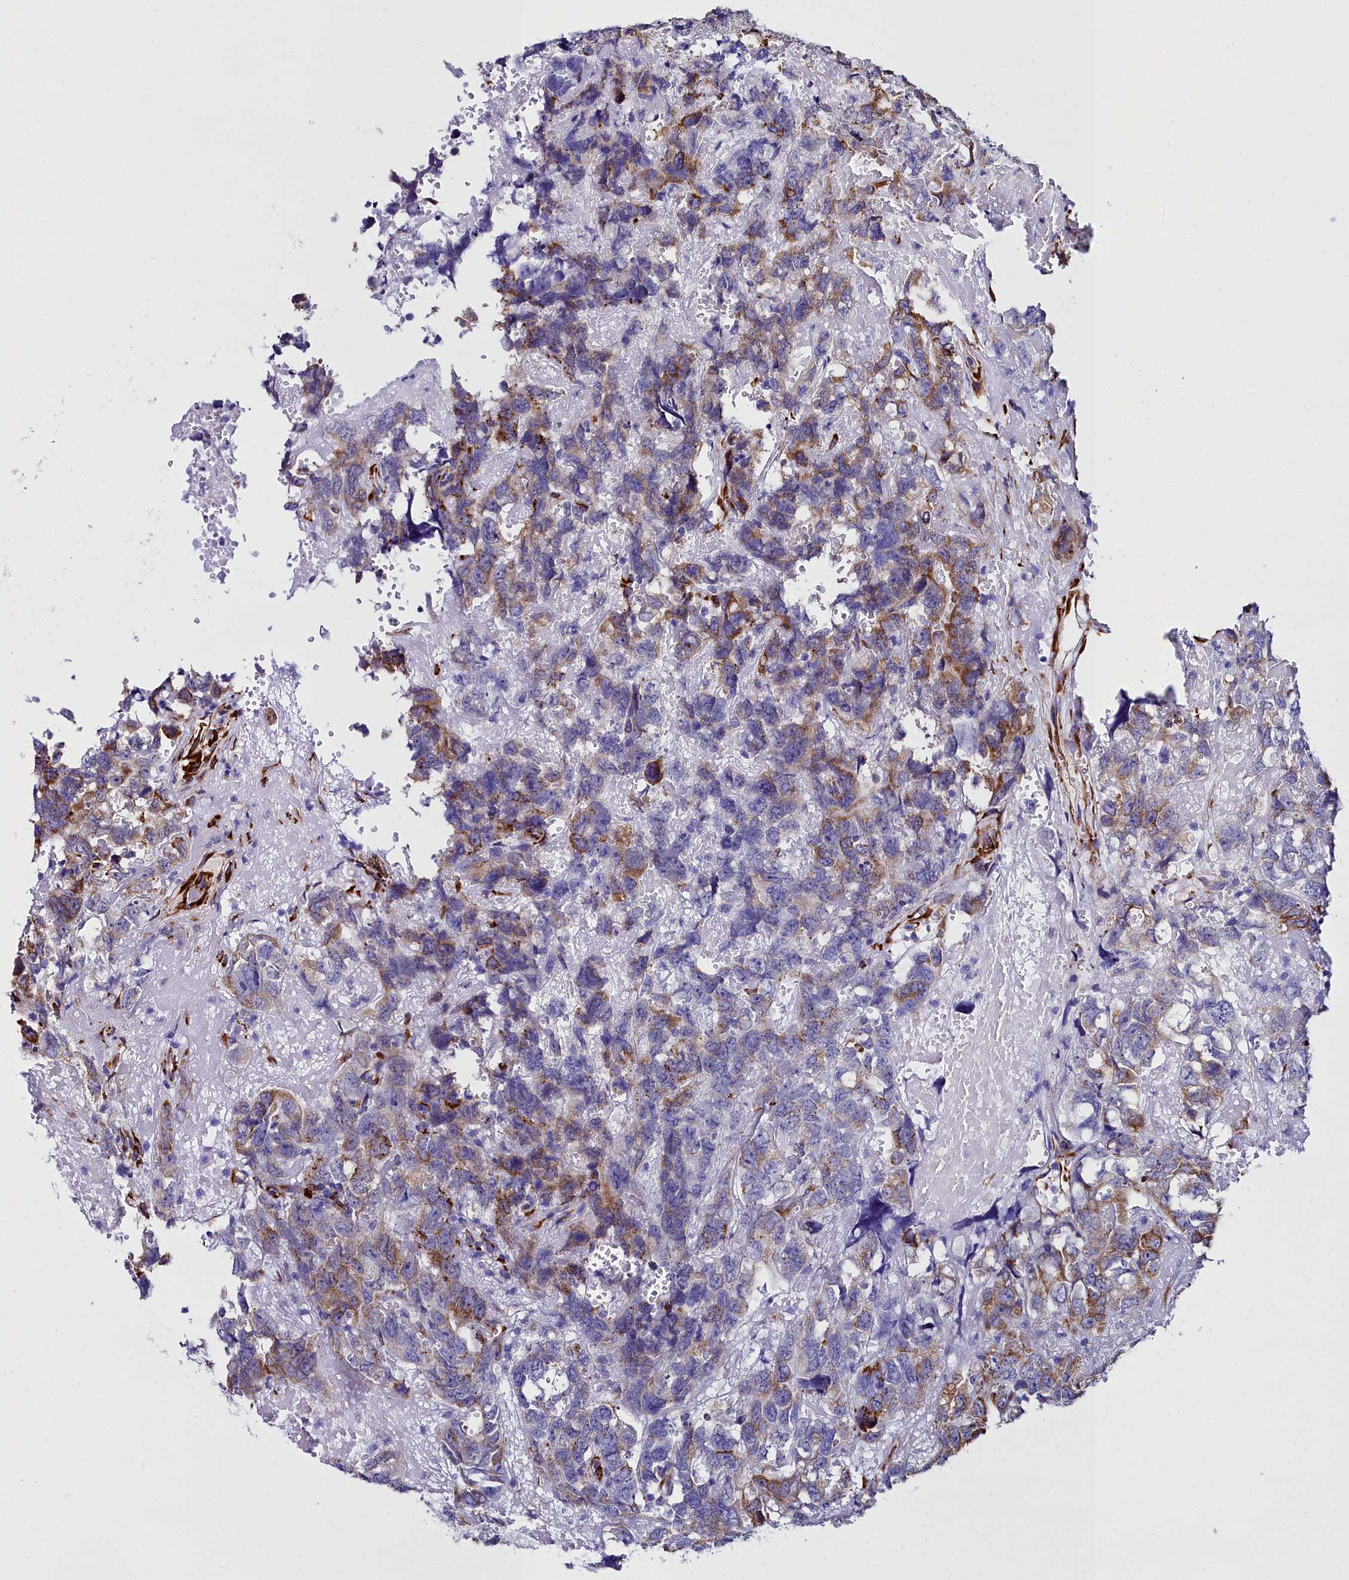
{"staining": {"intensity": "moderate", "quantity": "<25%", "location": "cytoplasmic/membranous"}, "tissue": "testis cancer", "cell_type": "Tumor cells", "image_type": "cancer", "snomed": [{"axis": "morphology", "description": "Carcinoma, Embryonal, NOS"}, {"axis": "topography", "description": "Testis"}], "caption": "Protein staining demonstrates moderate cytoplasmic/membranous expression in about <25% of tumor cells in testis cancer (embryonal carcinoma). The staining was performed using DAB (3,3'-diaminobenzidine) to visualize the protein expression in brown, while the nuclei were stained in blue with hematoxylin (Magnification: 20x).", "gene": "TXNDC5", "patient": {"sex": "male", "age": 45}}